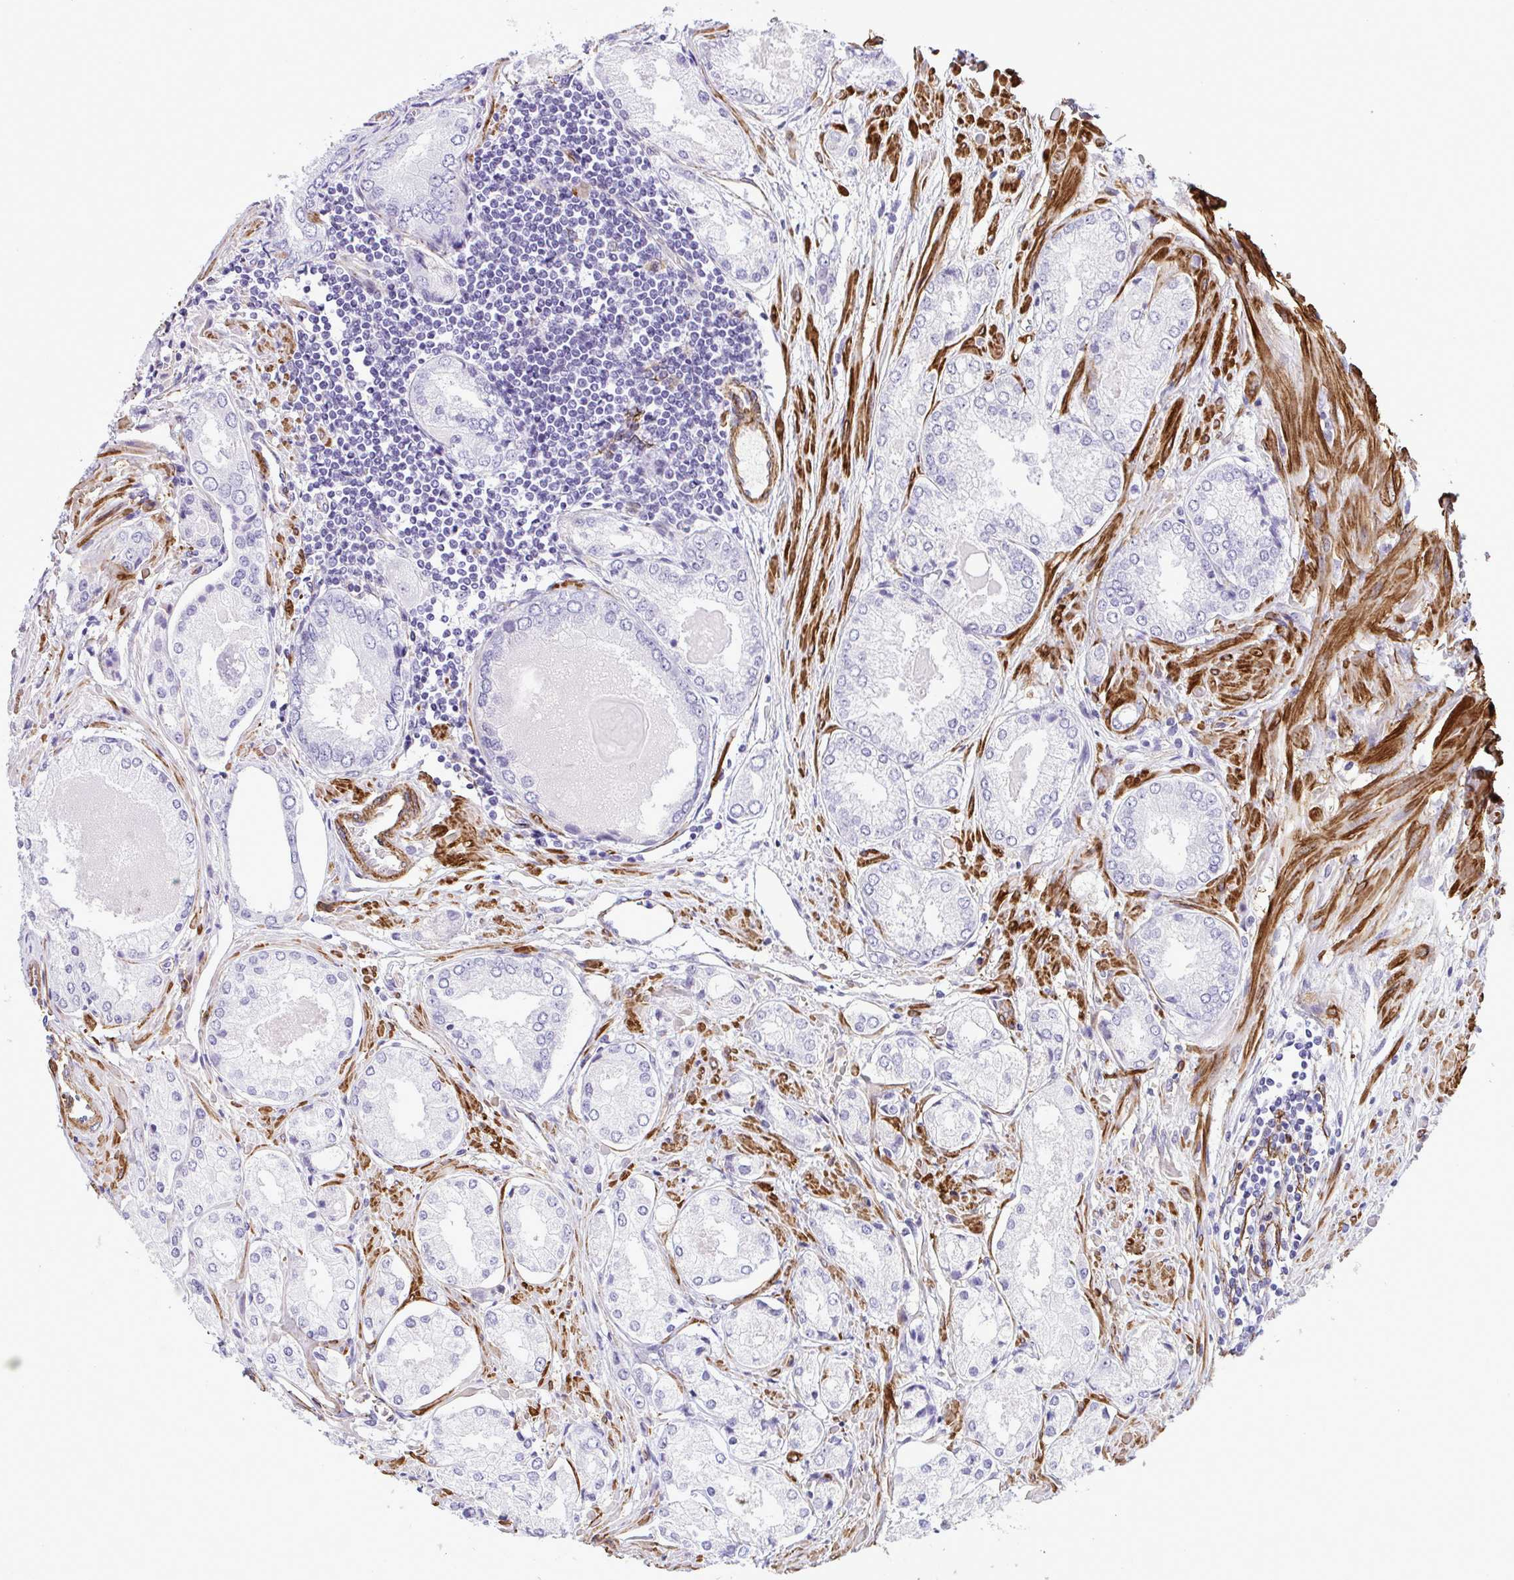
{"staining": {"intensity": "negative", "quantity": "none", "location": "none"}, "tissue": "prostate cancer", "cell_type": "Tumor cells", "image_type": "cancer", "snomed": [{"axis": "morphology", "description": "Adenocarcinoma, Low grade"}, {"axis": "topography", "description": "Prostate"}], "caption": "An image of prostate cancer (adenocarcinoma (low-grade)) stained for a protein displays no brown staining in tumor cells.", "gene": "SYNPO2L", "patient": {"sex": "male", "age": 68}}